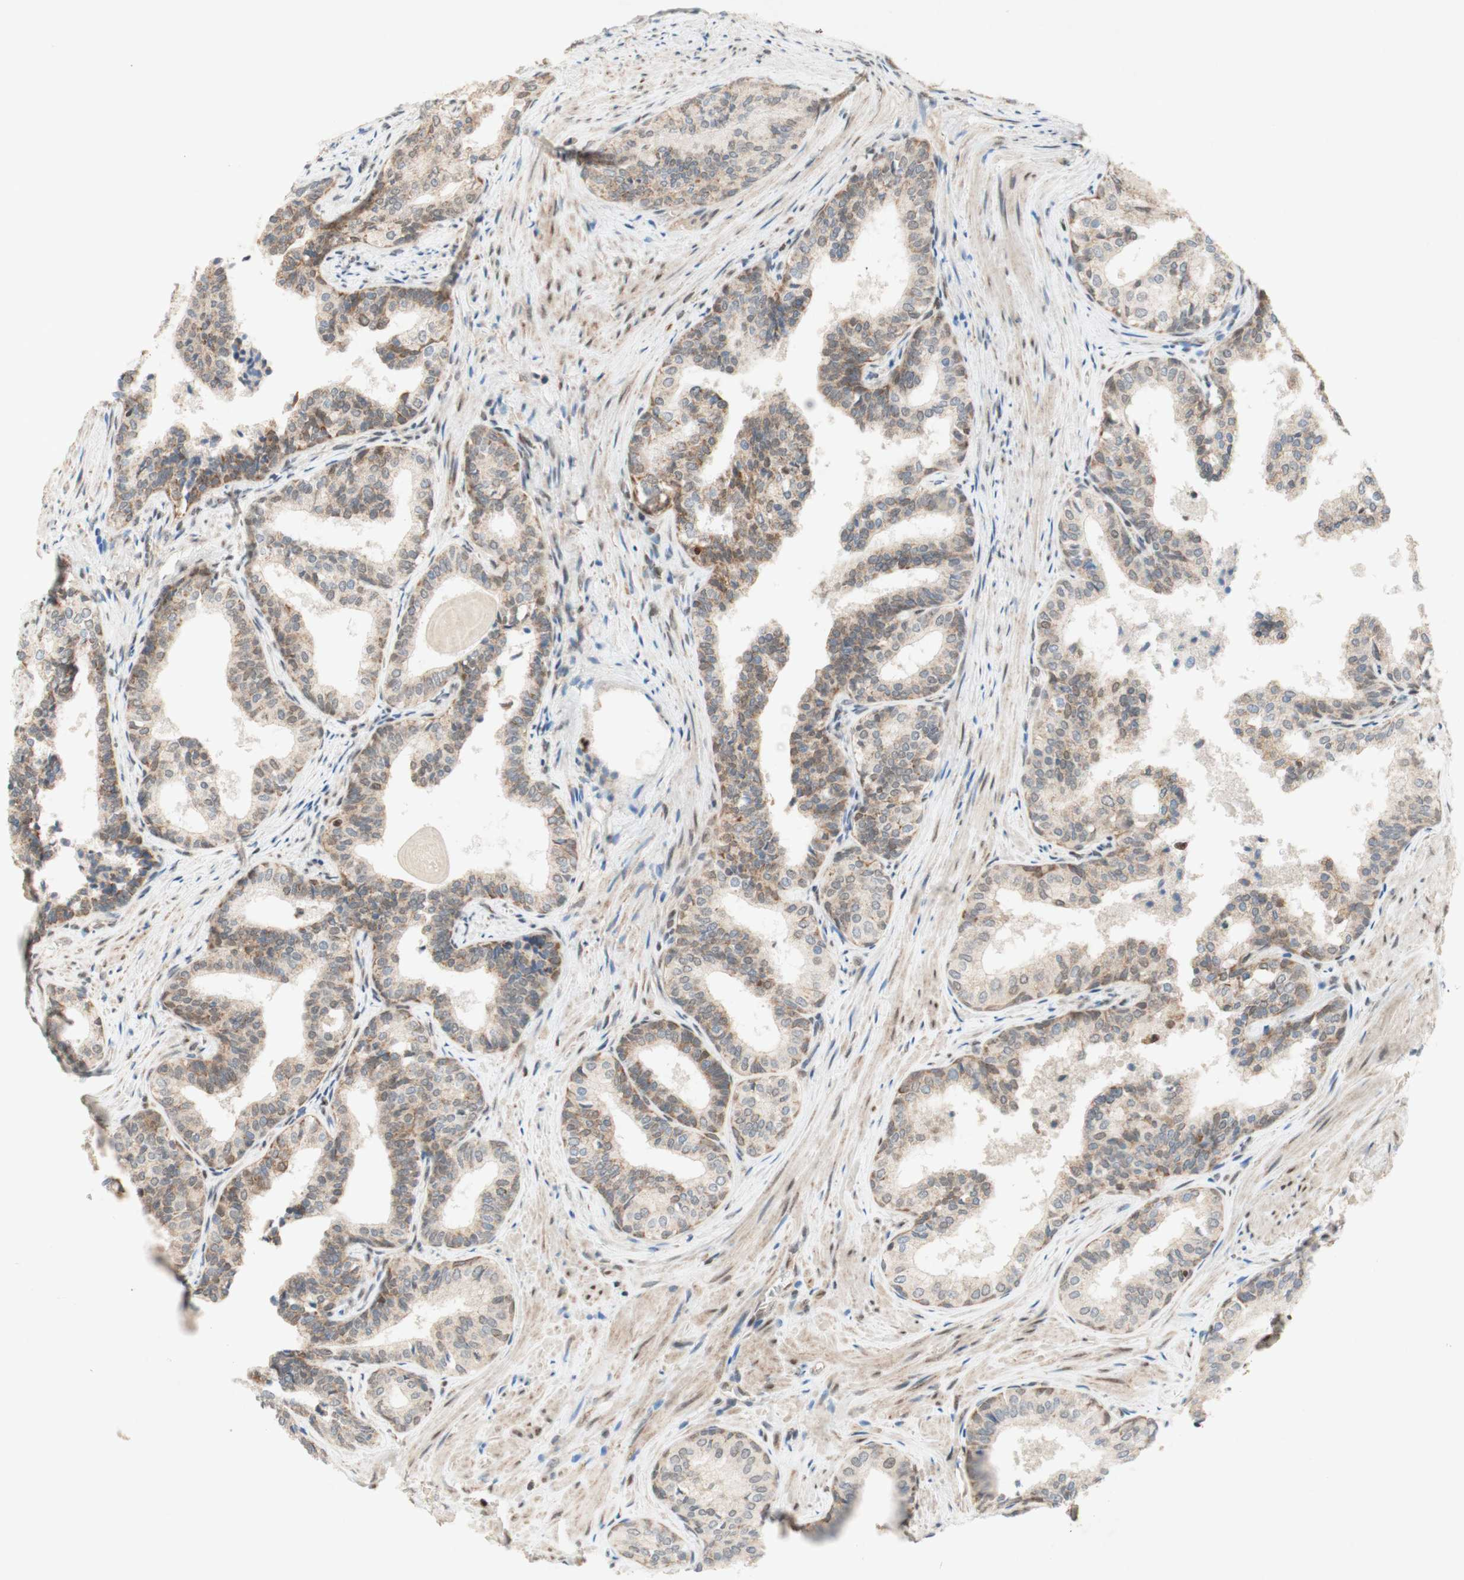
{"staining": {"intensity": "weak", "quantity": ">75%", "location": "cytoplasmic/membranous"}, "tissue": "prostate cancer", "cell_type": "Tumor cells", "image_type": "cancer", "snomed": [{"axis": "morphology", "description": "Adenocarcinoma, Low grade"}, {"axis": "topography", "description": "Prostate"}], "caption": "About >75% of tumor cells in adenocarcinoma (low-grade) (prostate) display weak cytoplasmic/membranous protein staining as visualized by brown immunohistochemical staining.", "gene": "DNMT3A", "patient": {"sex": "male", "age": 60}}